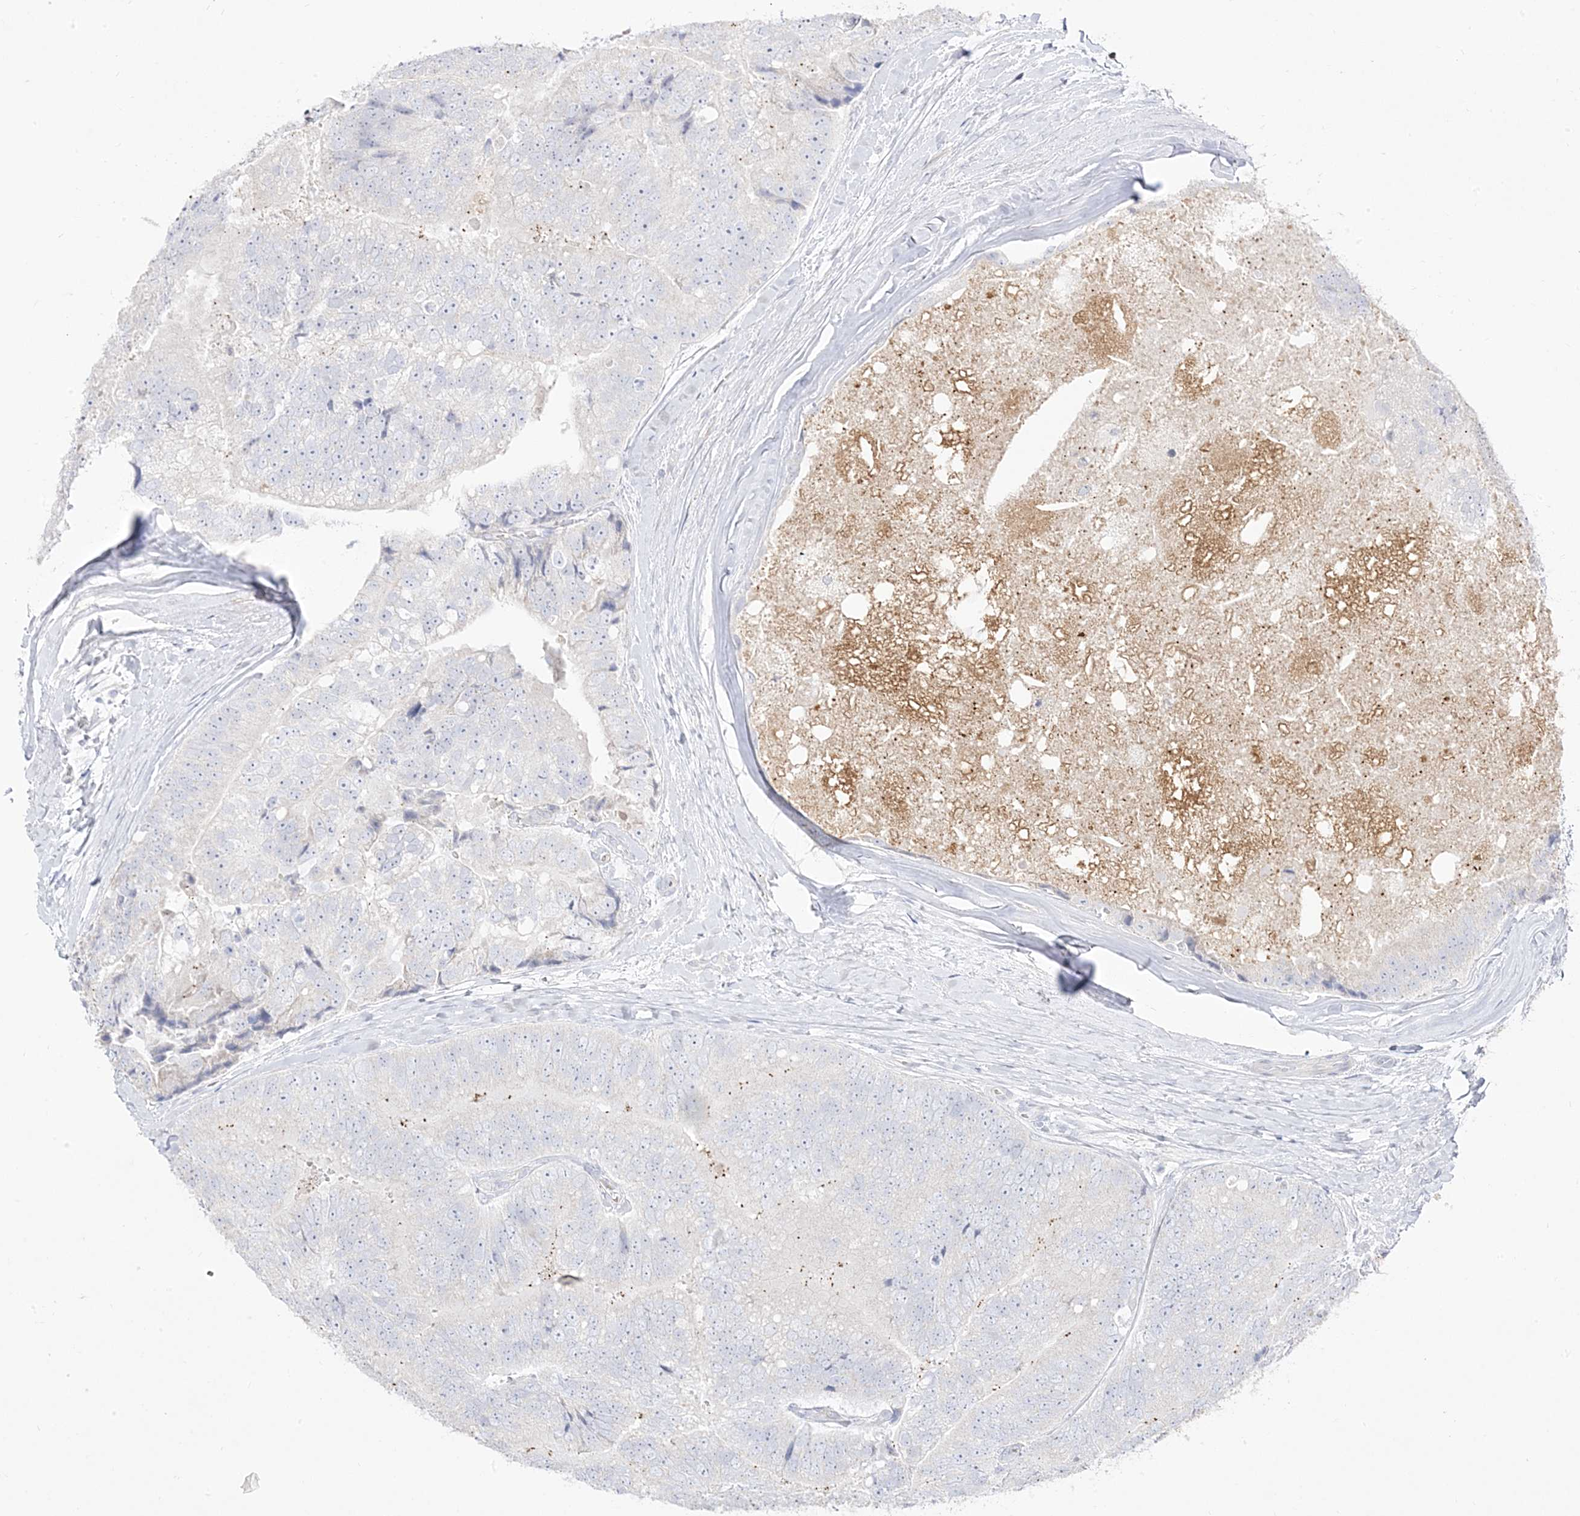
{"staining": {"intensity": "negative", "quantity": "none", "location": "none"}, "tissue": "prostate cancer", "cell_type": "Tumor cells", "image_type": "cancer", "snomed": [{"axis": "morphology", "description": "Adenocarcinoma, High grade"}, {"axis": "topography", "description": "Prostate"}], "caption": "Tumor cells are negative for brown protein staining in prostate adenocarcinoma (high-grade).", "gene": "TRANK1", "patient": {"sex": "male", "age": 70}}